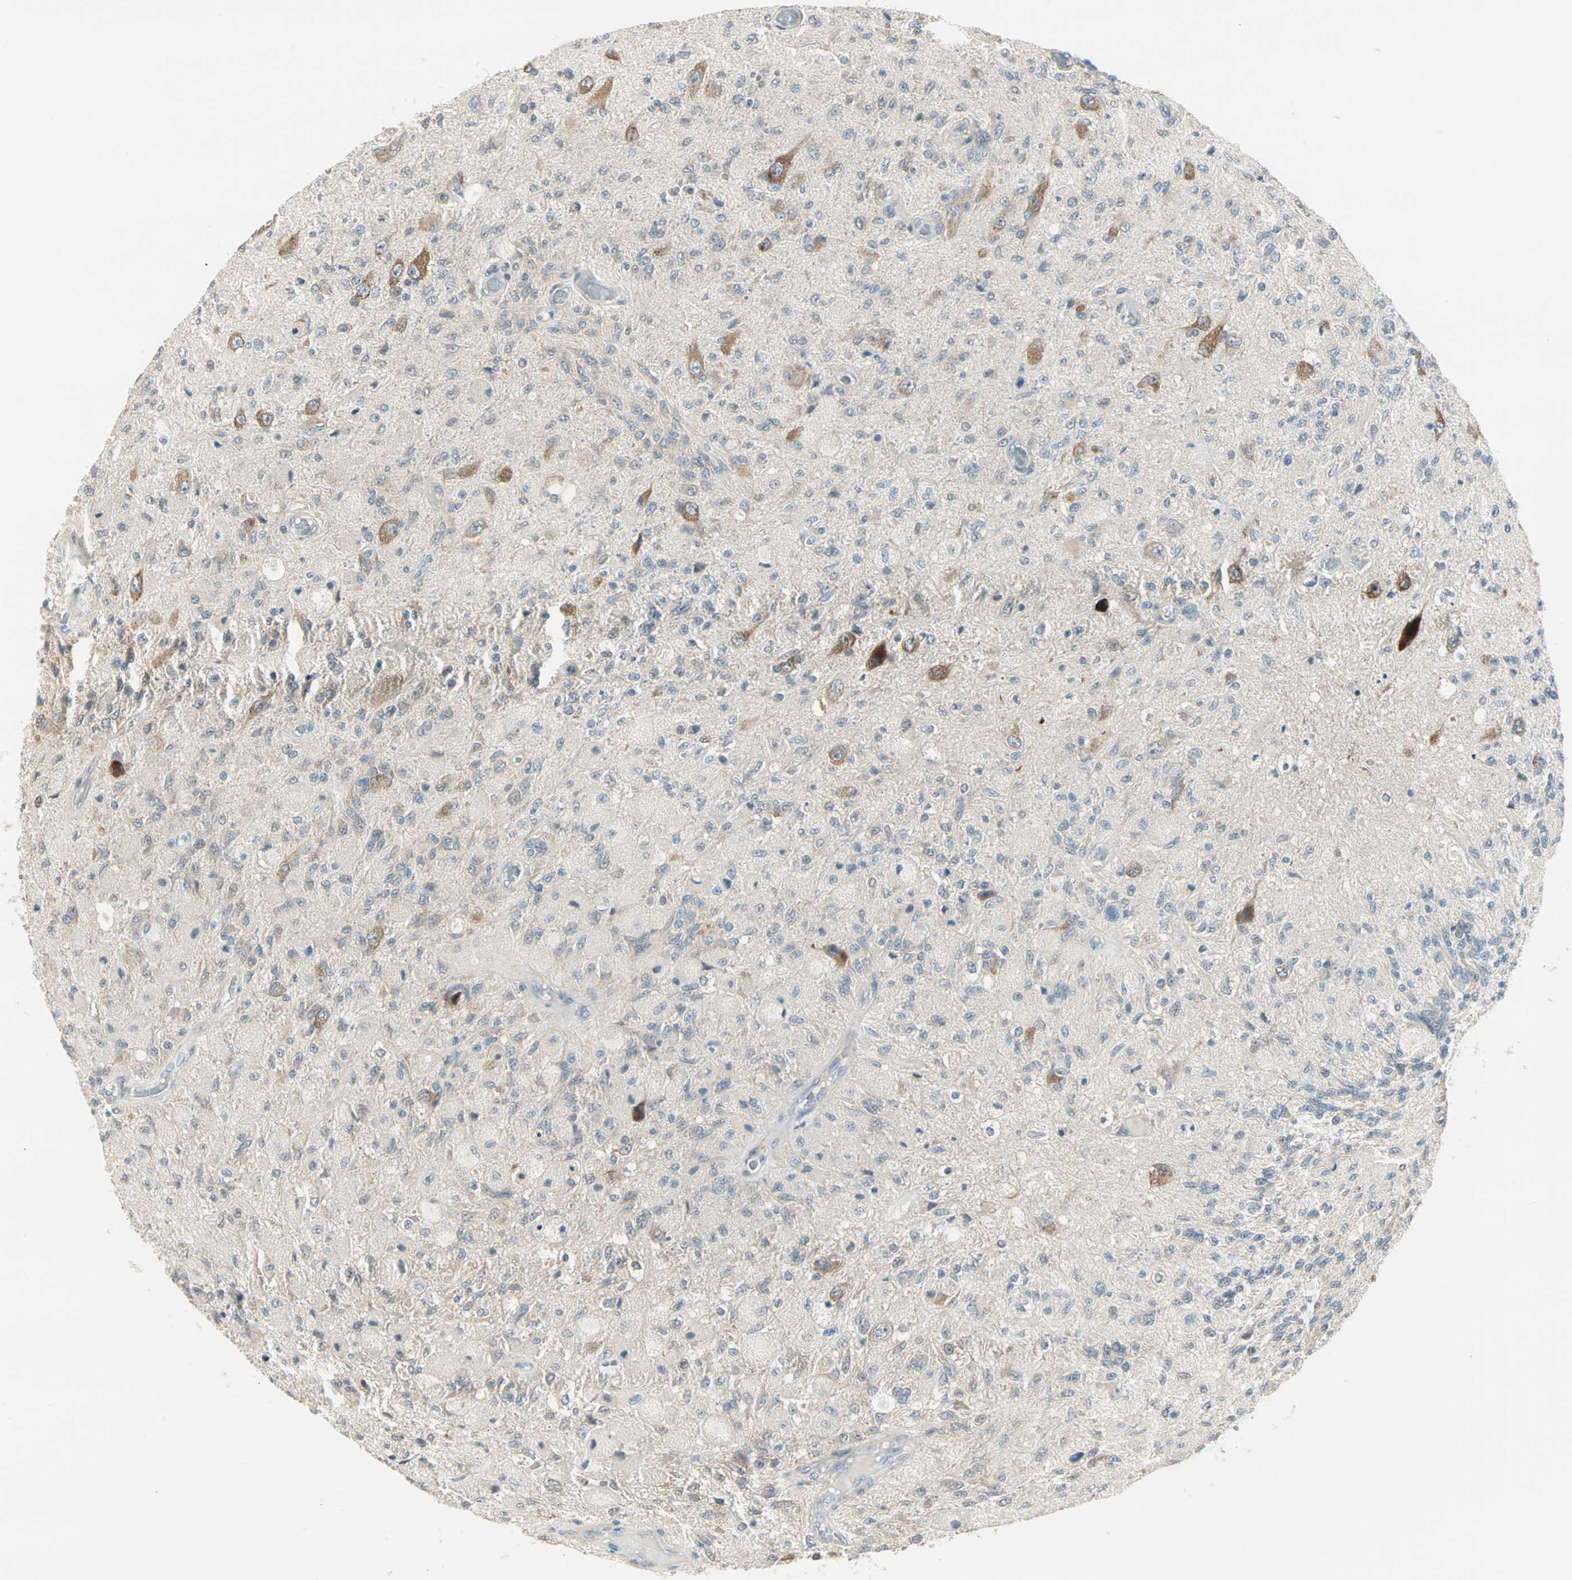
{"staining": {"intensity": "weak", "quantity": "<25%", "location": "cytoplasmic/membranous"}, "tissue": "glioma", "cell_type": "Tumor cells", "image_type": "cancer", "snomed": [{"axis": "morphology", "description": "Normal tissue, NOS"}, {"axis": "morphology", "description": "Glioma, malignant, High grade"}, {"axis": "topography", "description": "Cerebral cortex"}], "caption": "An image of glioma stained for a protein reveals no brown staining in tumor cells.", "gene": "ZFP36", "patient": {"sex": "male", "age": 77}}